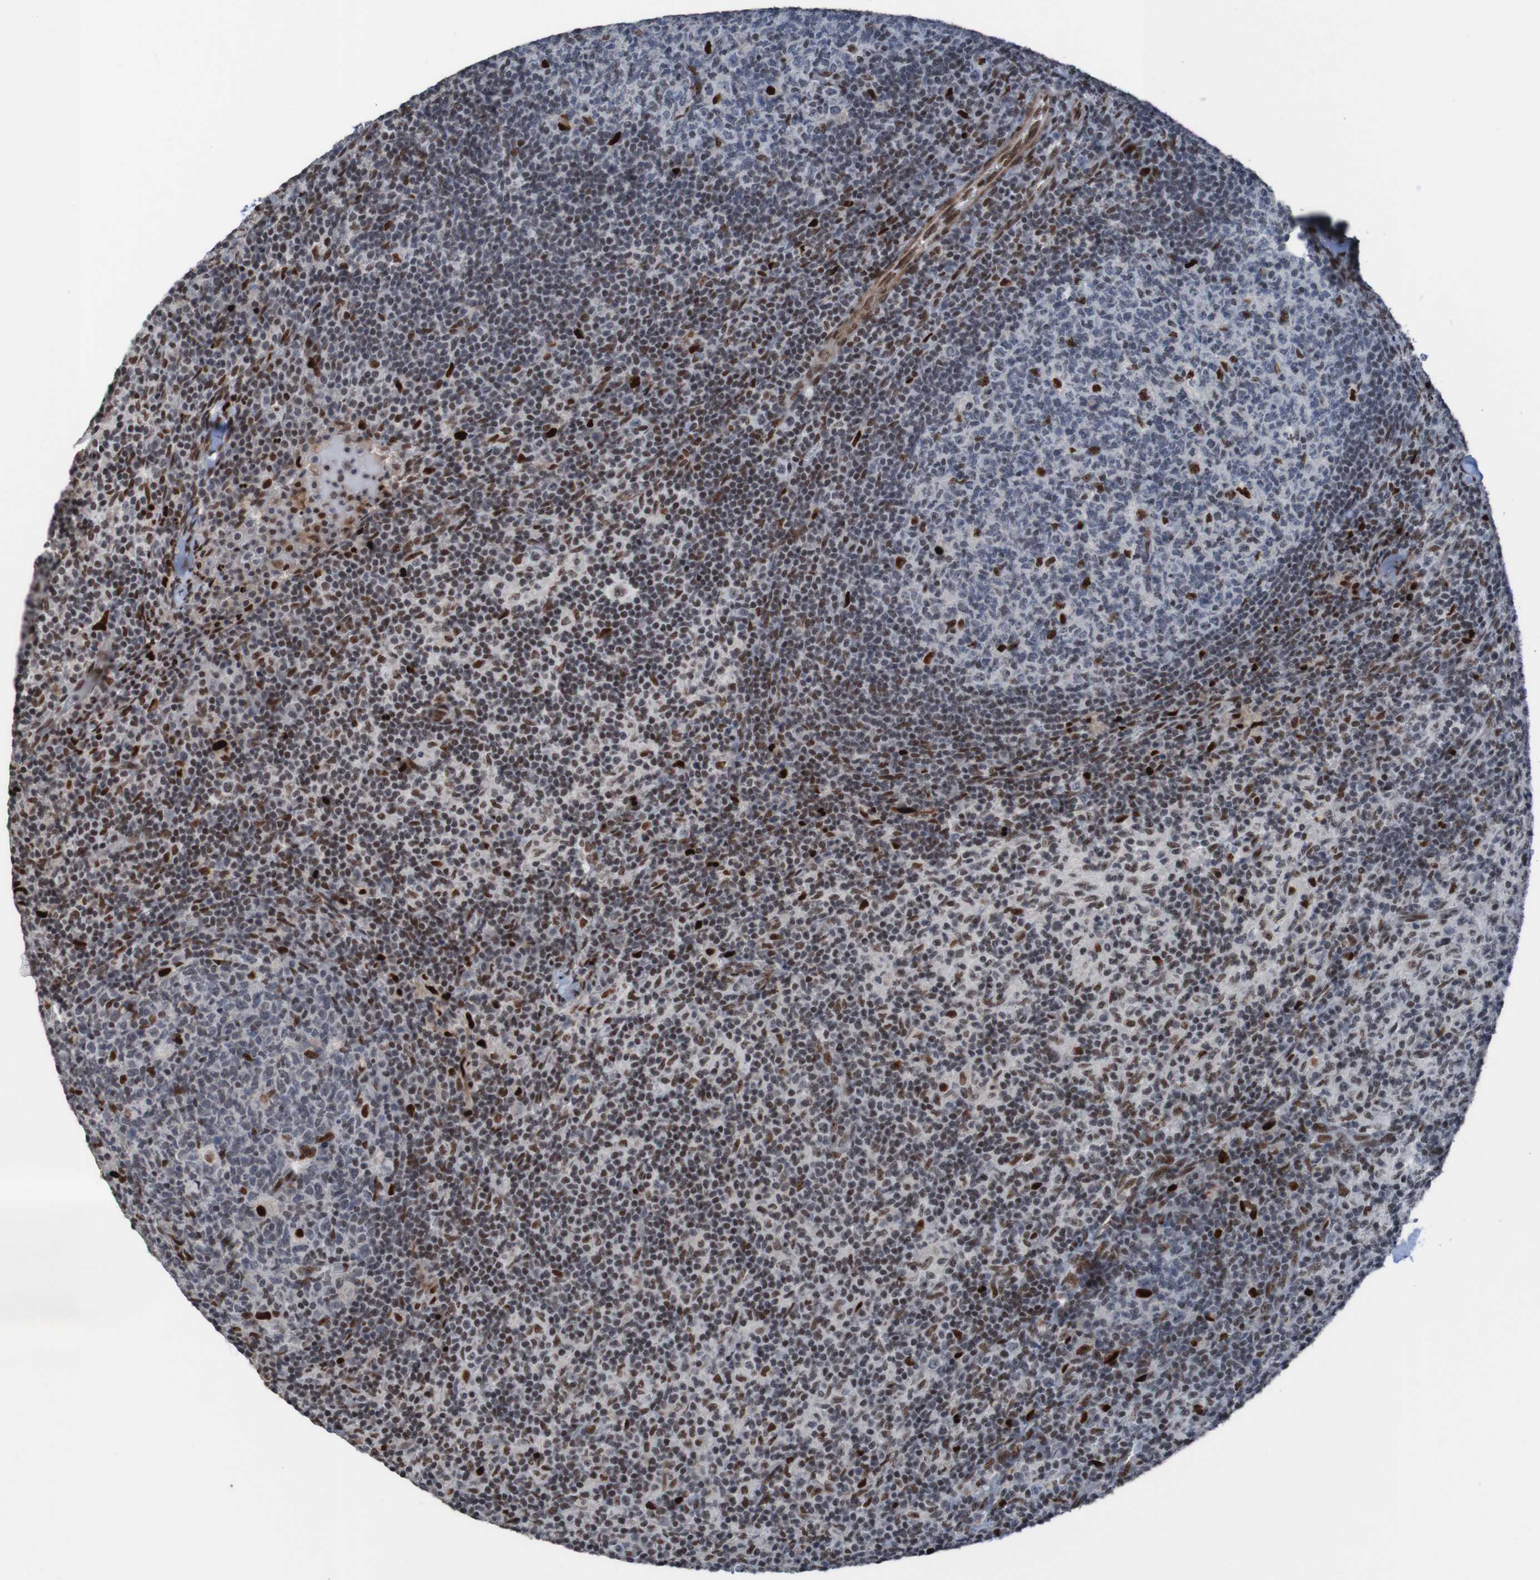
{"staining": {"intensity": "strong", "quantity": "<25%", "location": "nuclear"}, "tissue": "lymph node", "cell_type": "Germinal center cells", "image_type": "normal", "snomed": [{"axis": "morphology", "description": "Normal tissue, NOS"}, {"axis": "morphology", "description": "Inflammation, NOS"}, {"axis": "topography", "description": "Lymph node"}], "caption": "Immunohistochemical staining of normal human lymph node displays medium levels of strong nuclear positivity in about <25% of germinal center cells.", "gene": "PHF2", "patient": {"sex": "male", "age": 55}}